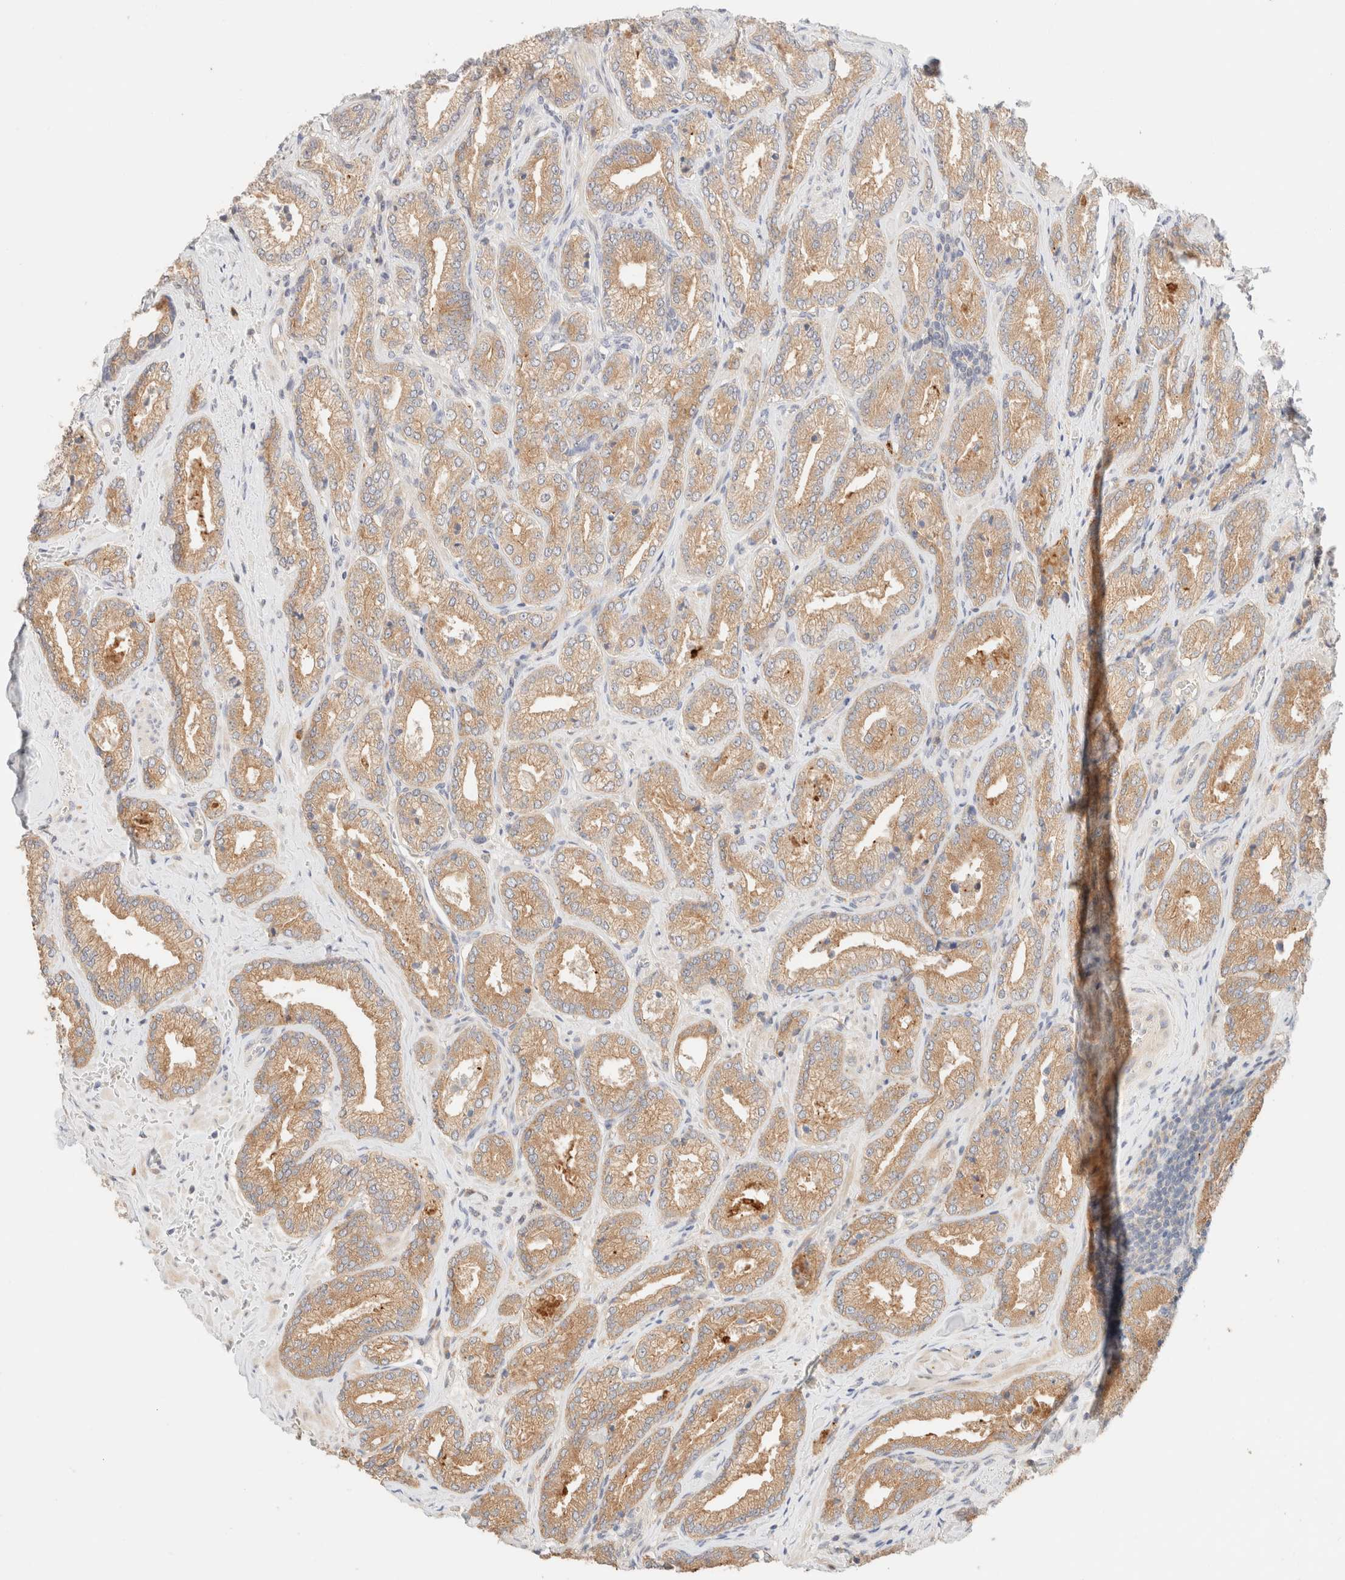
{"staining": {"intensity": "moderate", "quantity": ">75%", "location": "cytoplasmic/membranous"}, "tissue": "prostate cancer", "cell_type": "Tumor cells", "image_type": "cancer", "snomed": [{"axis": "morphology", "description": "Adenocarcinoma, Low grade"}, {"axis": "topography", "description": "Prostate"}], "caption": "This histopathology image shows immunohistochemistry staining of human low-grade adenocarcinoma (prostate), with medium moderate cytoplasmic/membranous staining in approximately >75% of tumor cells.", "gene": "SGSM2", "patient": {"sex": "male", "age": 62}}